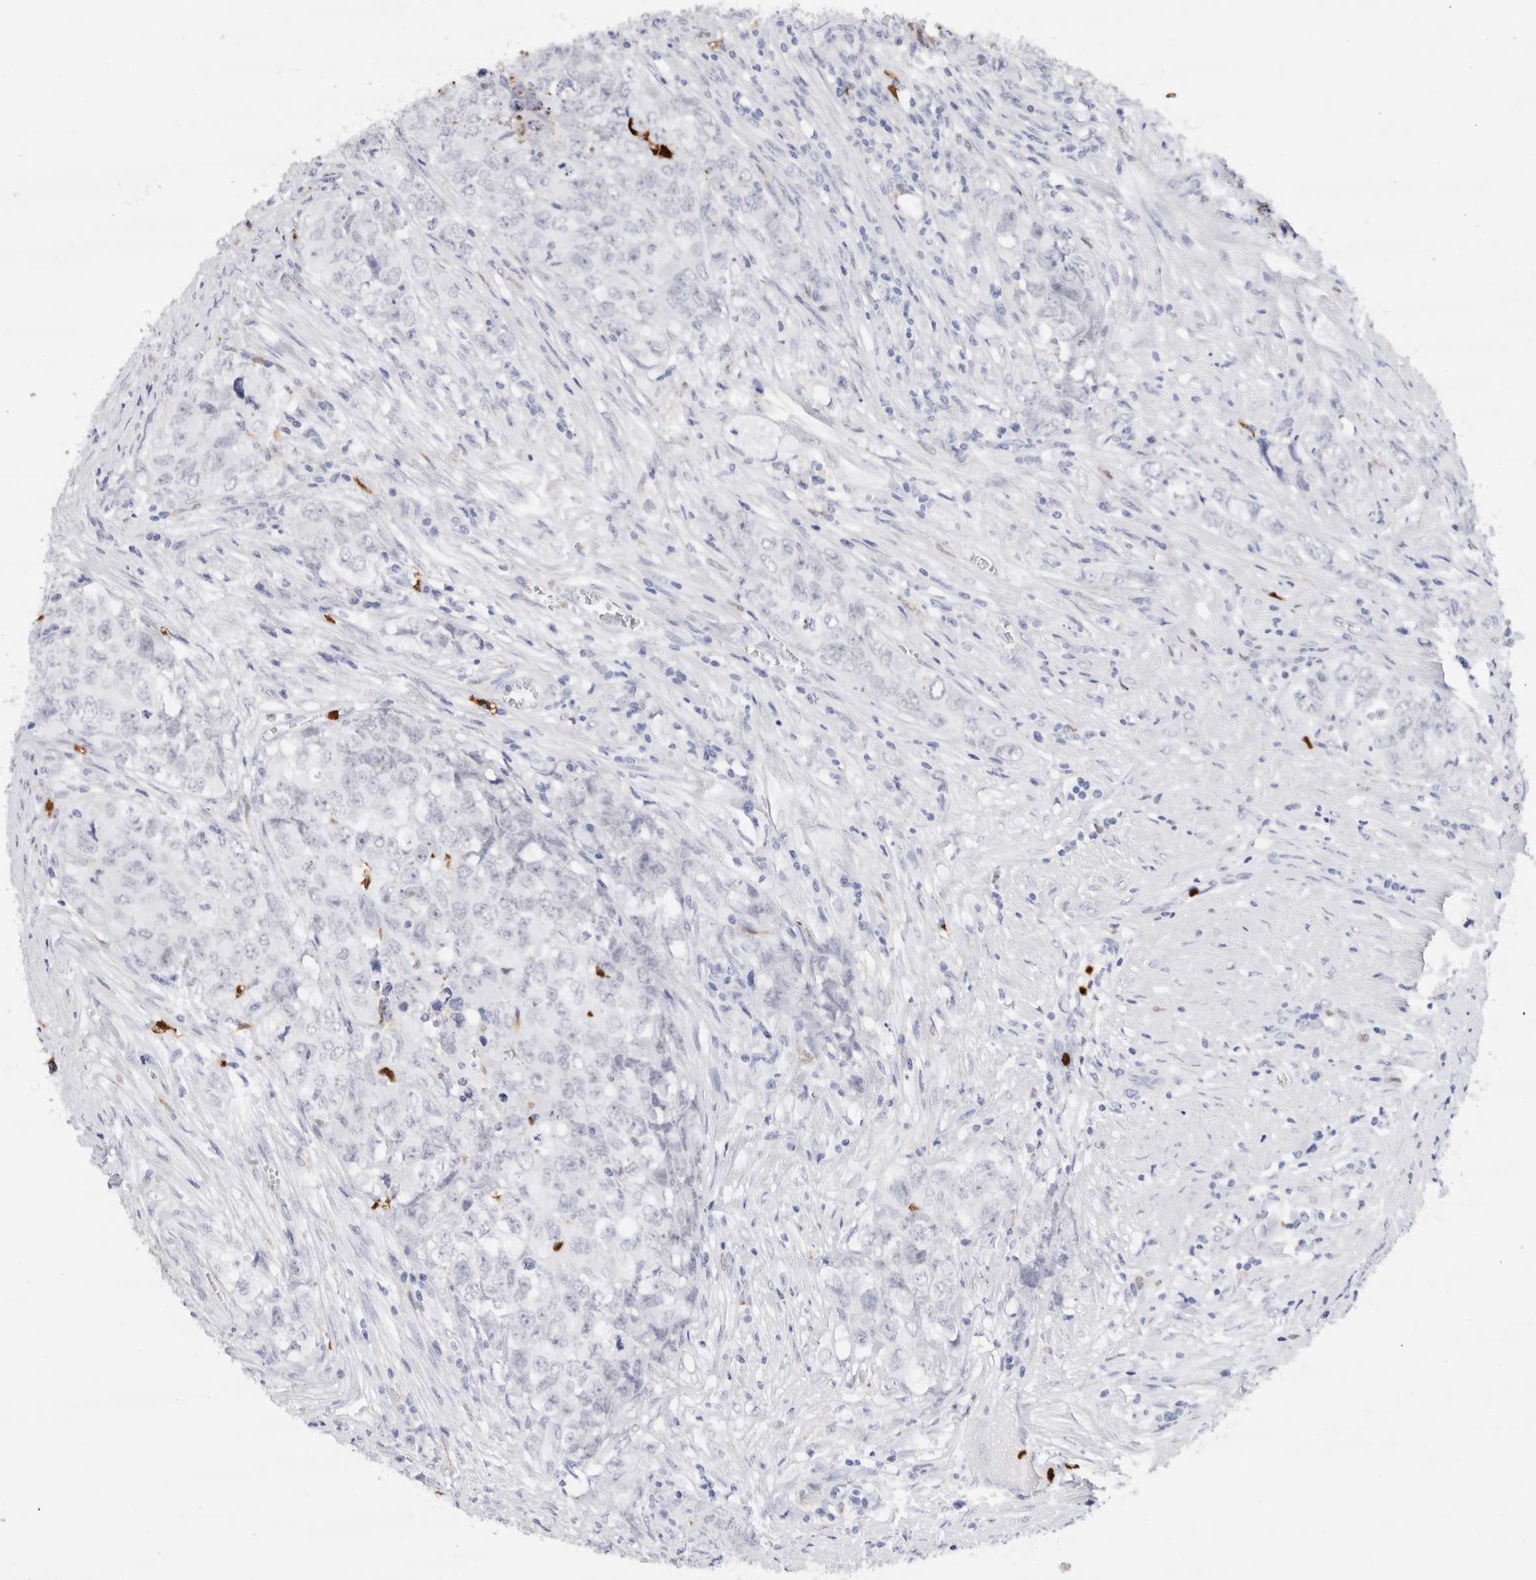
{"staining": {"intensity": "negative", "quantity": "none", "location": "none"}, "tissue": "testis cancer", "cell_type": "Tumor cells", "image_type": "cancer", "snomed": [{"axis": "morphology", "description": "Seminoma, NOS"}, {"axis": "morphology", "description": "Carcinoma, Embryonal, NOS"}, {"axis": "topography", "description": "Testis"}], "caption": "Seminoma (testis) was stained to show a protein in brown. There is no significant staining in tumor cells.", "gene": "SLC10A5", "patient": {"sex": "male", "age": 43}}